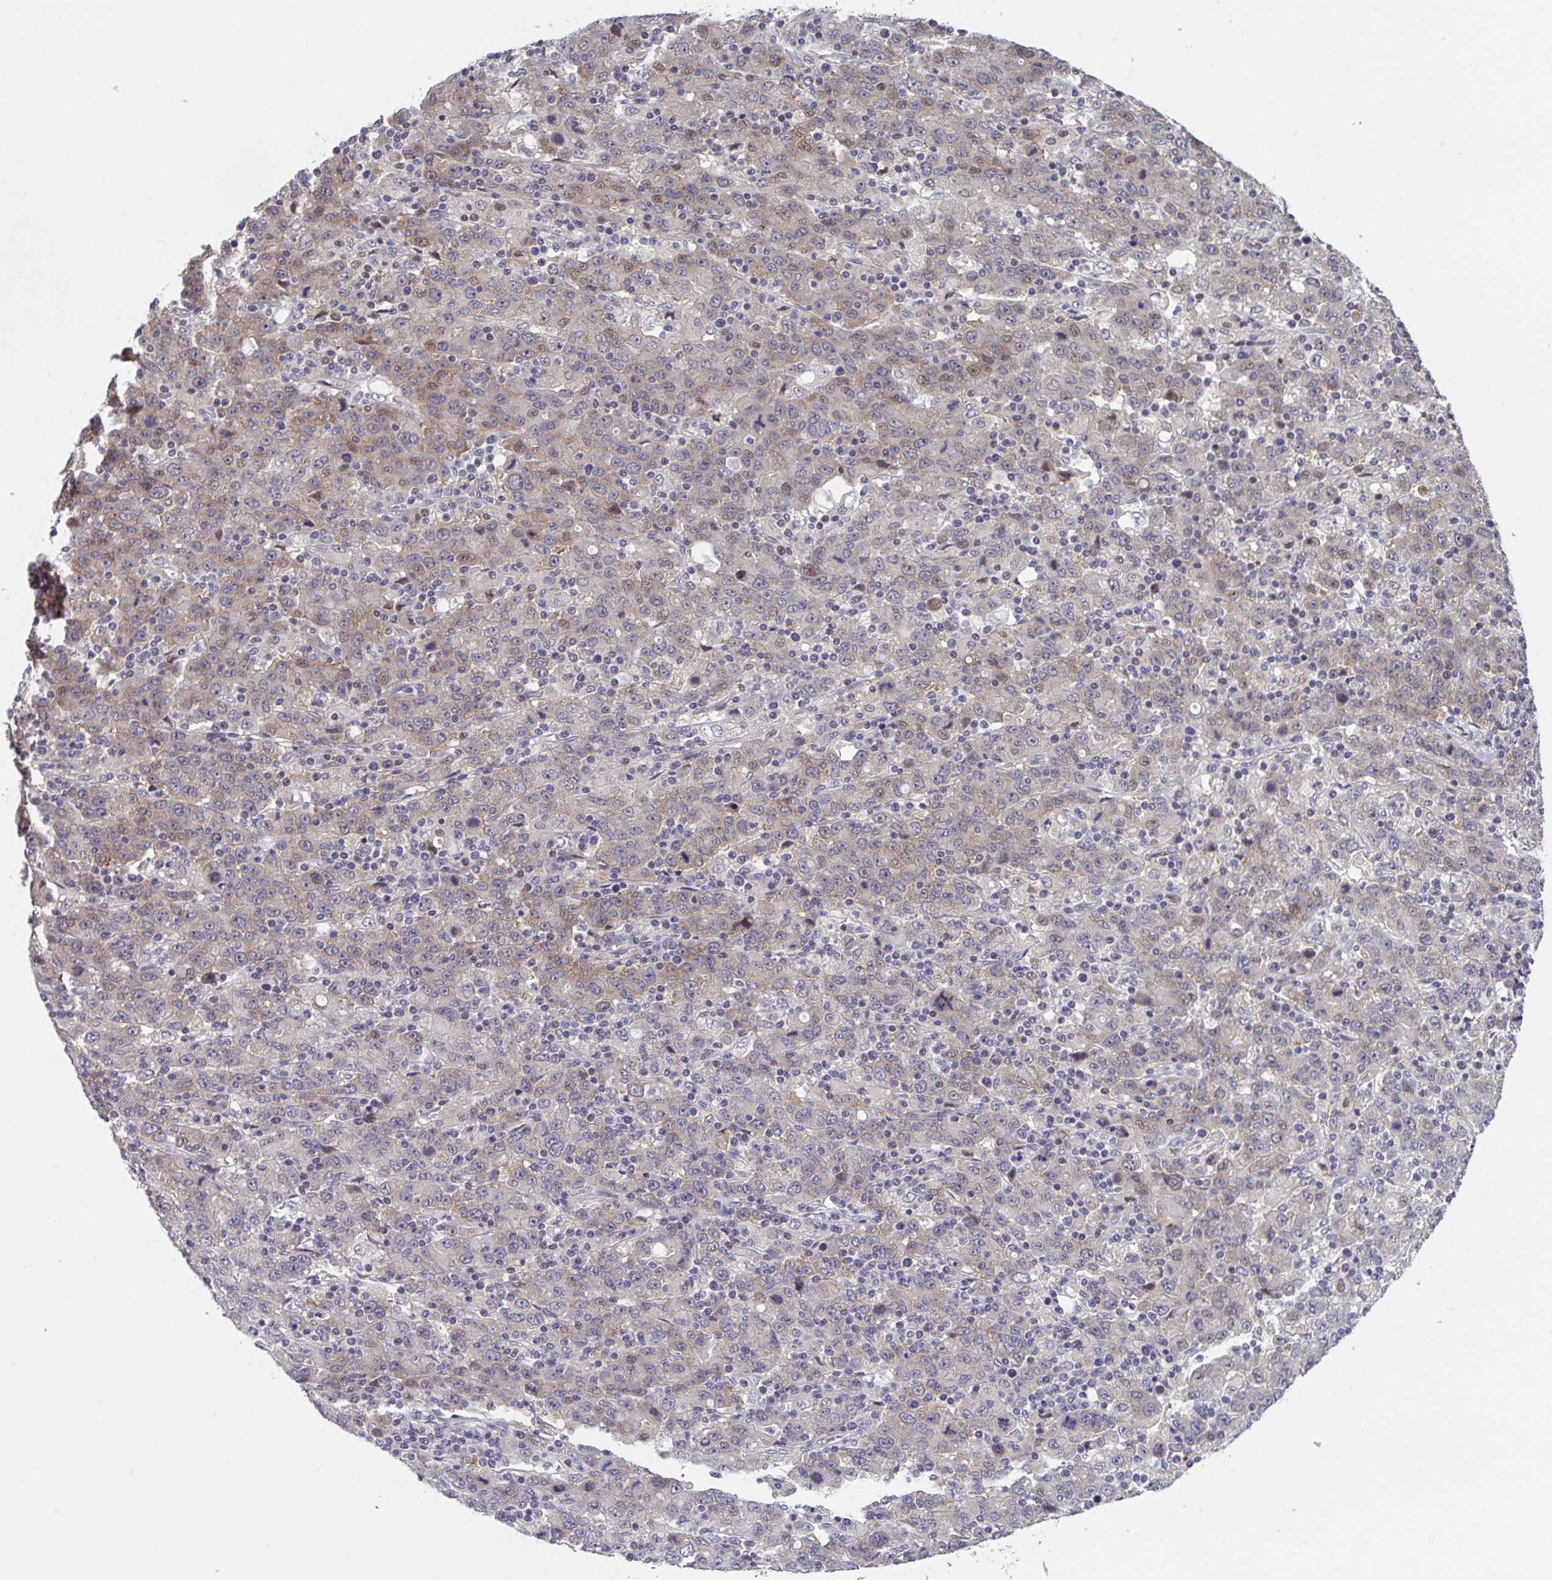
{"staining": {"intensity": "moderate", "quantity": "<25%", "location": "cytoplasmic/membranous,nuclear"}, "tissue": "stomach cancer", "cell_type": "Tumor cells", "image_type": "cancer", "snomed": [{"axis": "morphology", "description": "Adenocarcinoma, NOS"}, {"axis": "topography", "description": "Stomach, upper"}], "caption": "This image reveals IHC staining of human stomach adenocarcinoma, with low moderate cytoplasmic/membranous and nuclear expression in about <25% of tumor cells.", "gene": "RIOK1", "patient": {"sex": "male", "age": 69}}